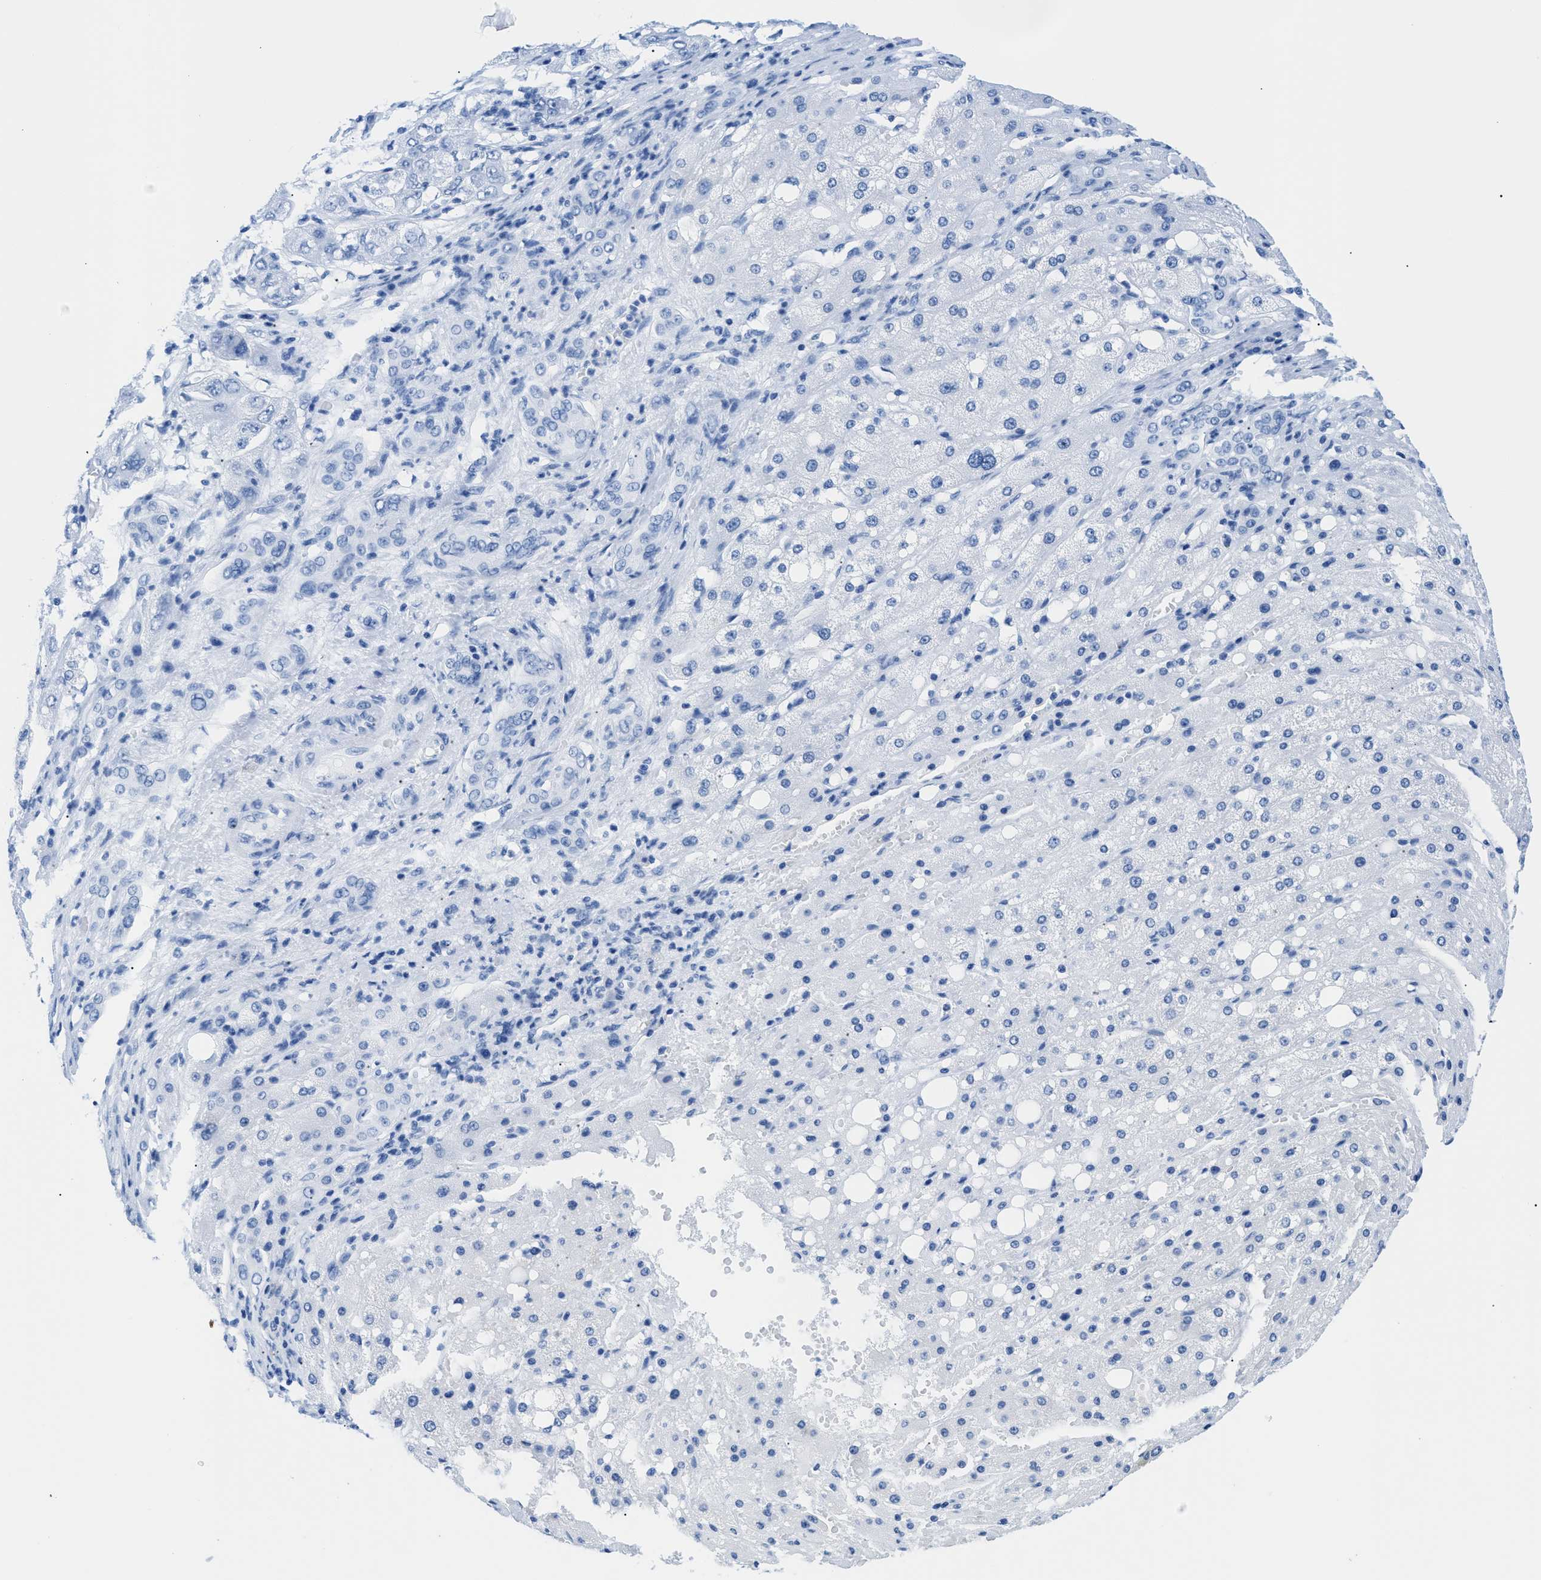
{"staining": {"intensity": "negative", "quantity": "none", "location": "none"}, "tissue": "liver cancer", "cell_type": "Tumor cells", "image_type": "cancer", "snomed": [{"axis": "morphology", "description": "Carcinoma, Hepatocellular, NOS"}, {"axis": "topography", "description": "Liver"}], "caption": "Tumor cells show no significant expression in liver cancer.", "gene": "FDCSP", "patient": {"sex": "male", "age": 80}}